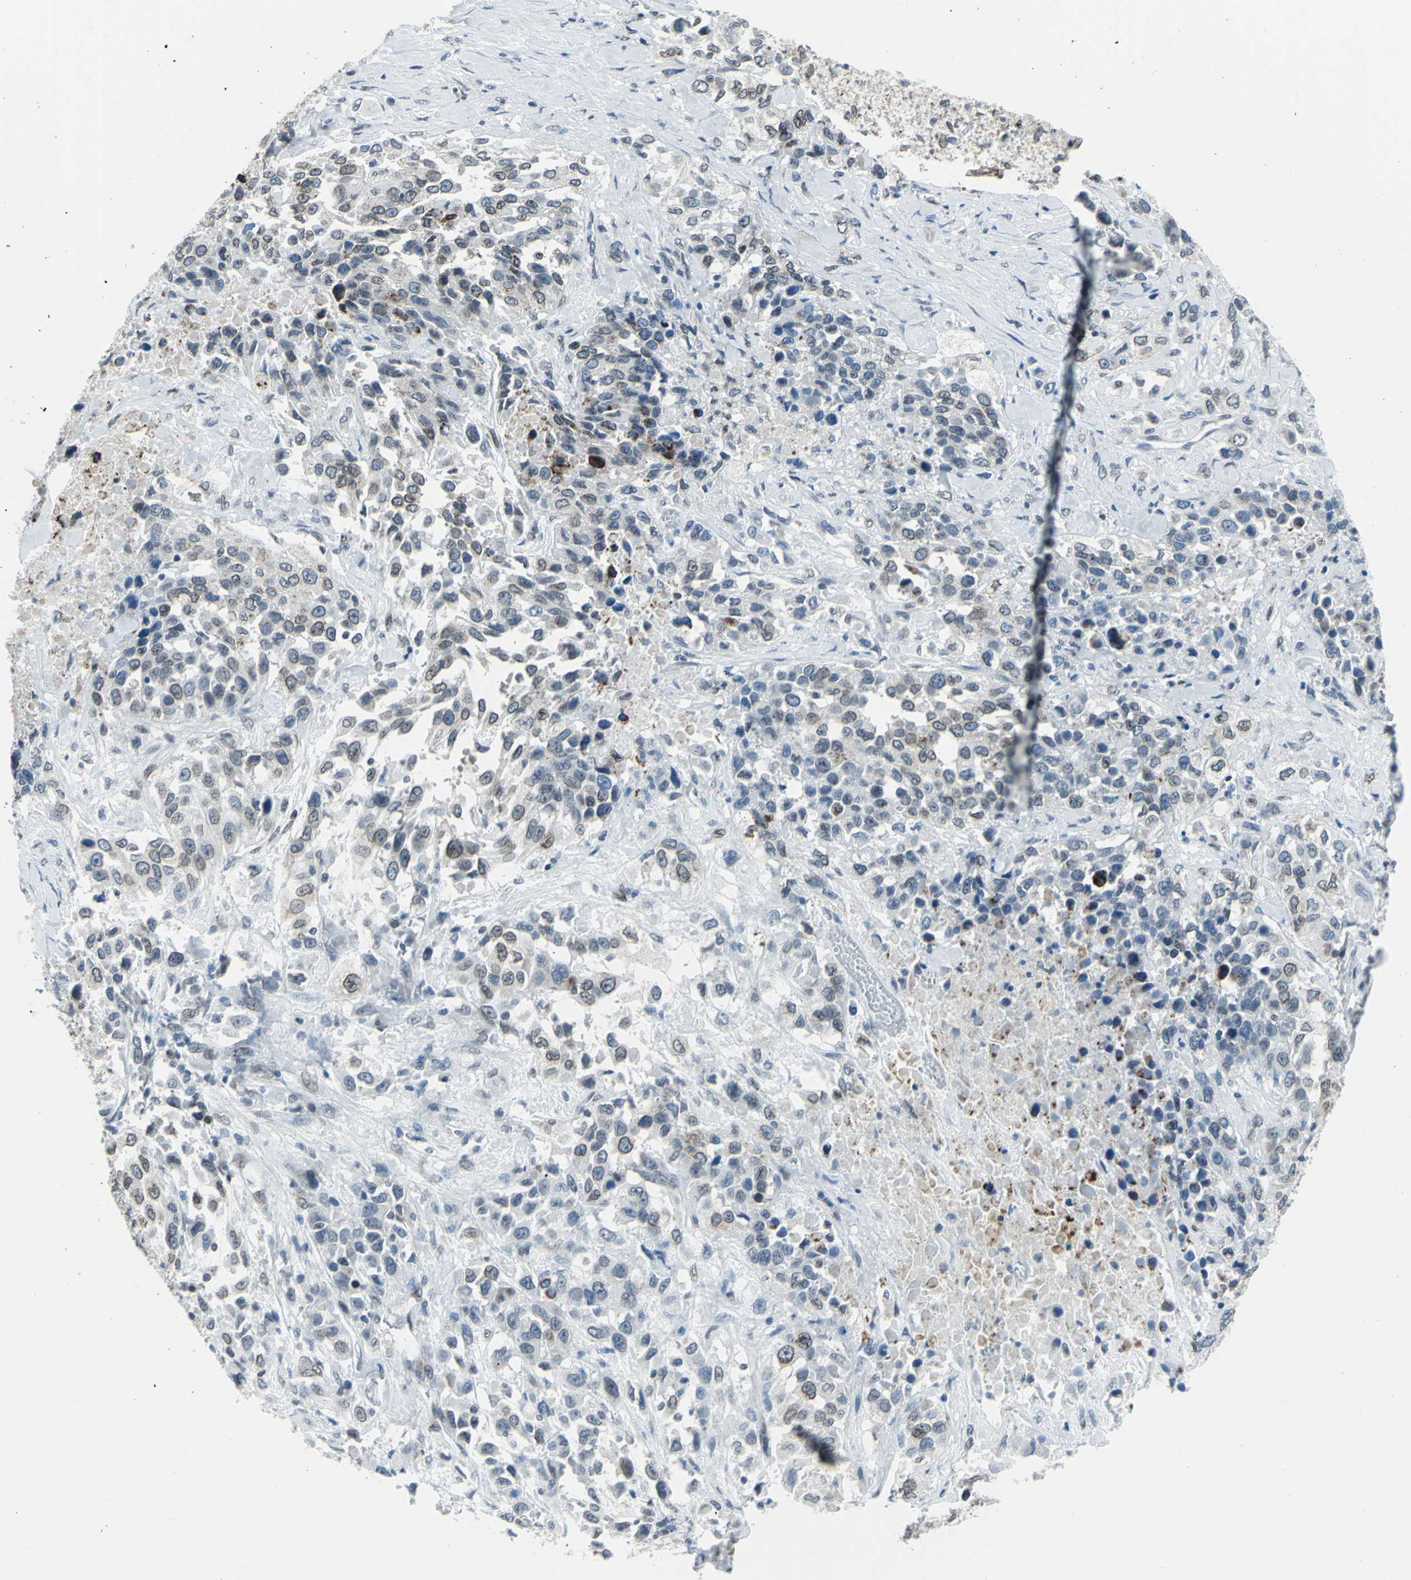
{"staining": {"intensity": "moderate", "quantity": "25%-75%", "location": "cytoplasmic/membranous,nuclear"}, "tissue": "urothelial cancer", "cell_type": "Tumor cells", "image_type": "cancer", "snomed": [{"axis": "morphology", "description": "Urothelial carcinoma, High grade"}, {"axis": "topography", "description": "Urinary bladder"}], "caption": "Protein staining displays moderate cytoplasmic/membranous and nuclear staining in about 25%-75% of tumor cells in urothelial cancer.", "gene": "SNUPN", "patient": {"sex": "female", "age": 80}}